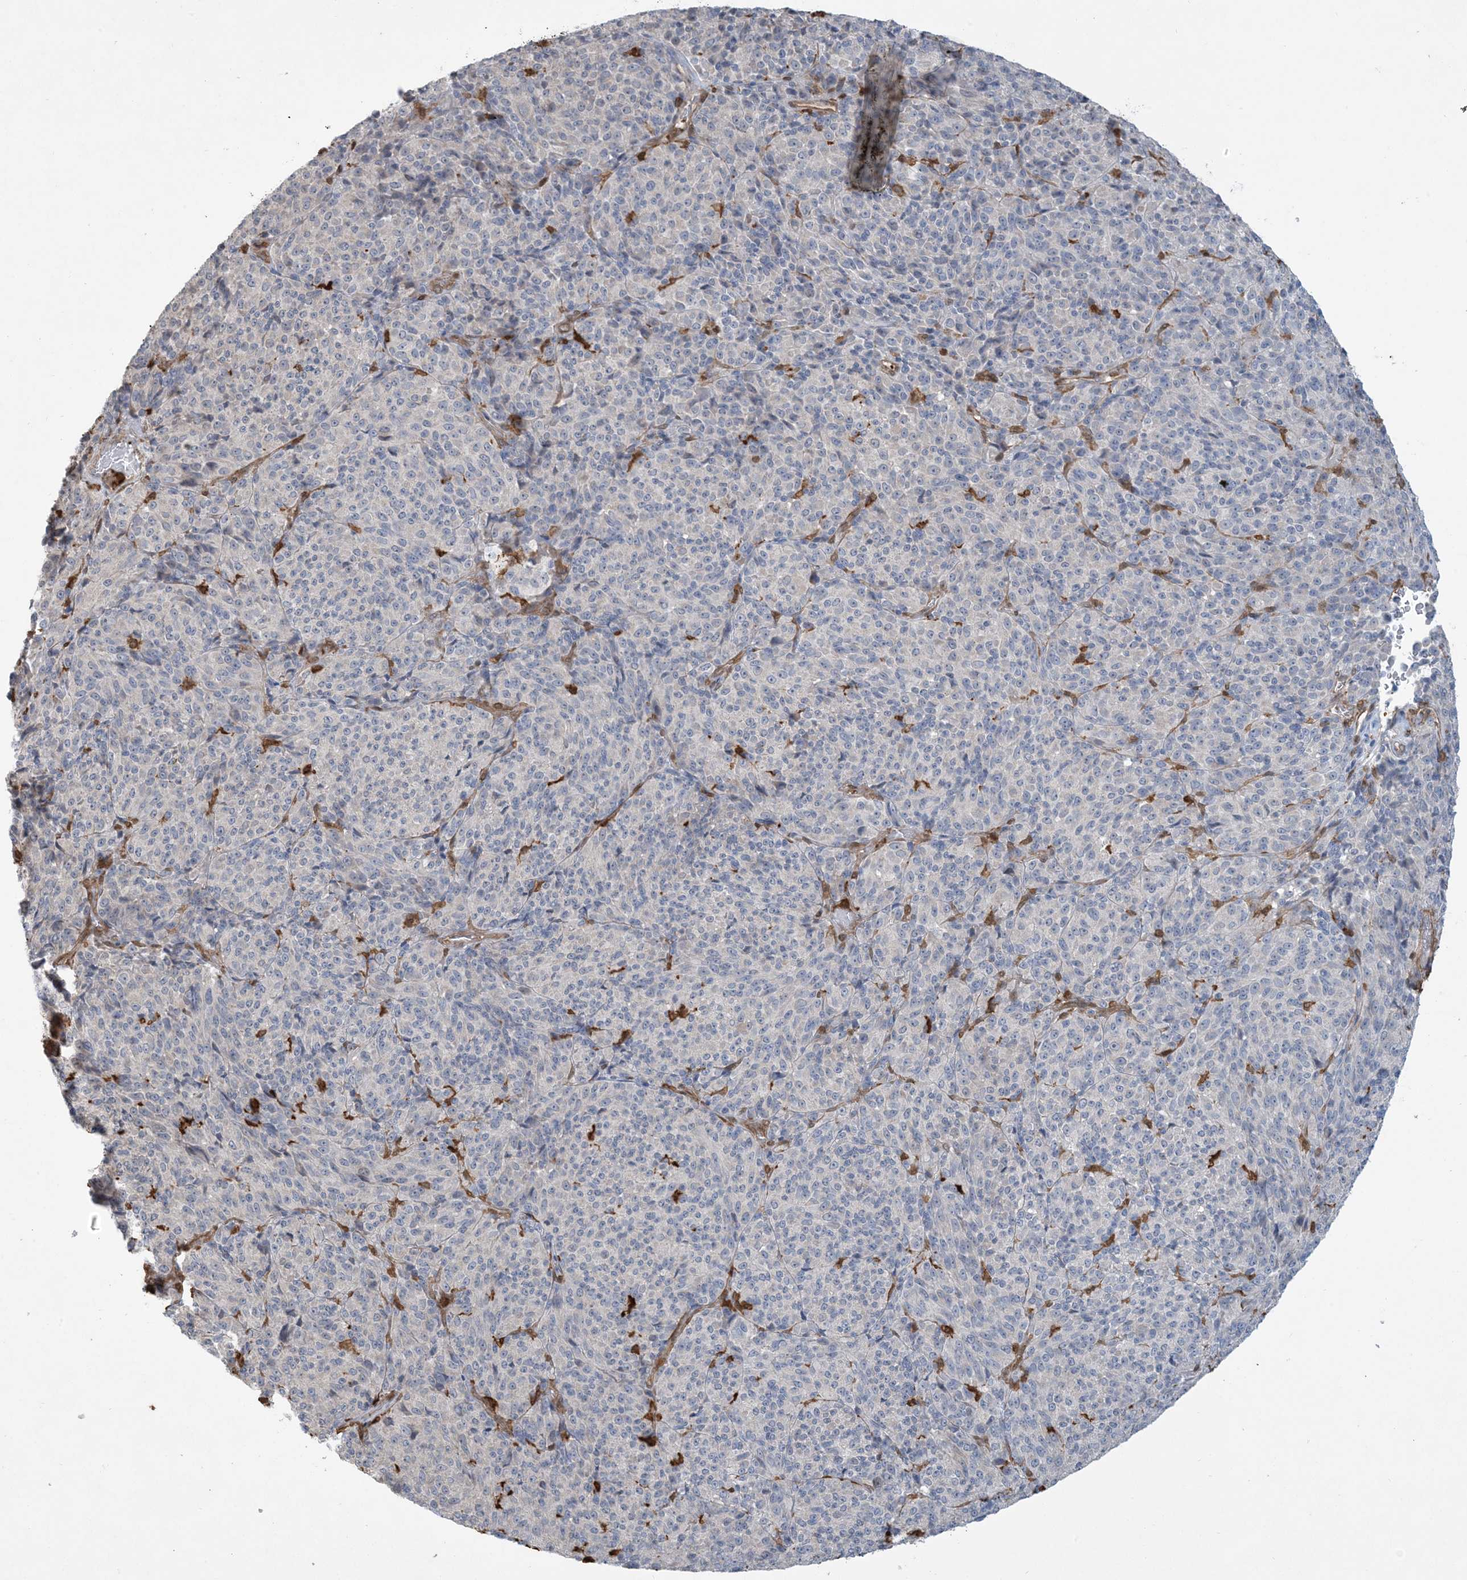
{"staining": {"intensity": "negative", "quantity": "none", "location": "none"}, "tissue": "melanoma", "cell_type": "Tumor cells", "image_type": "cancer", "snomed": [{"axis": "morphology", "description": "Malignant melanoma, Metastatic site"}, {"axis": "topography", "description": "Brain"}], "caption": "Malignant melanoma (metastatic site) was stained to show a protein in brown. There is no significant expression in tumor cells.", "gene": "TMSB4X", "patient": {"sex": "female", "age": 56}}